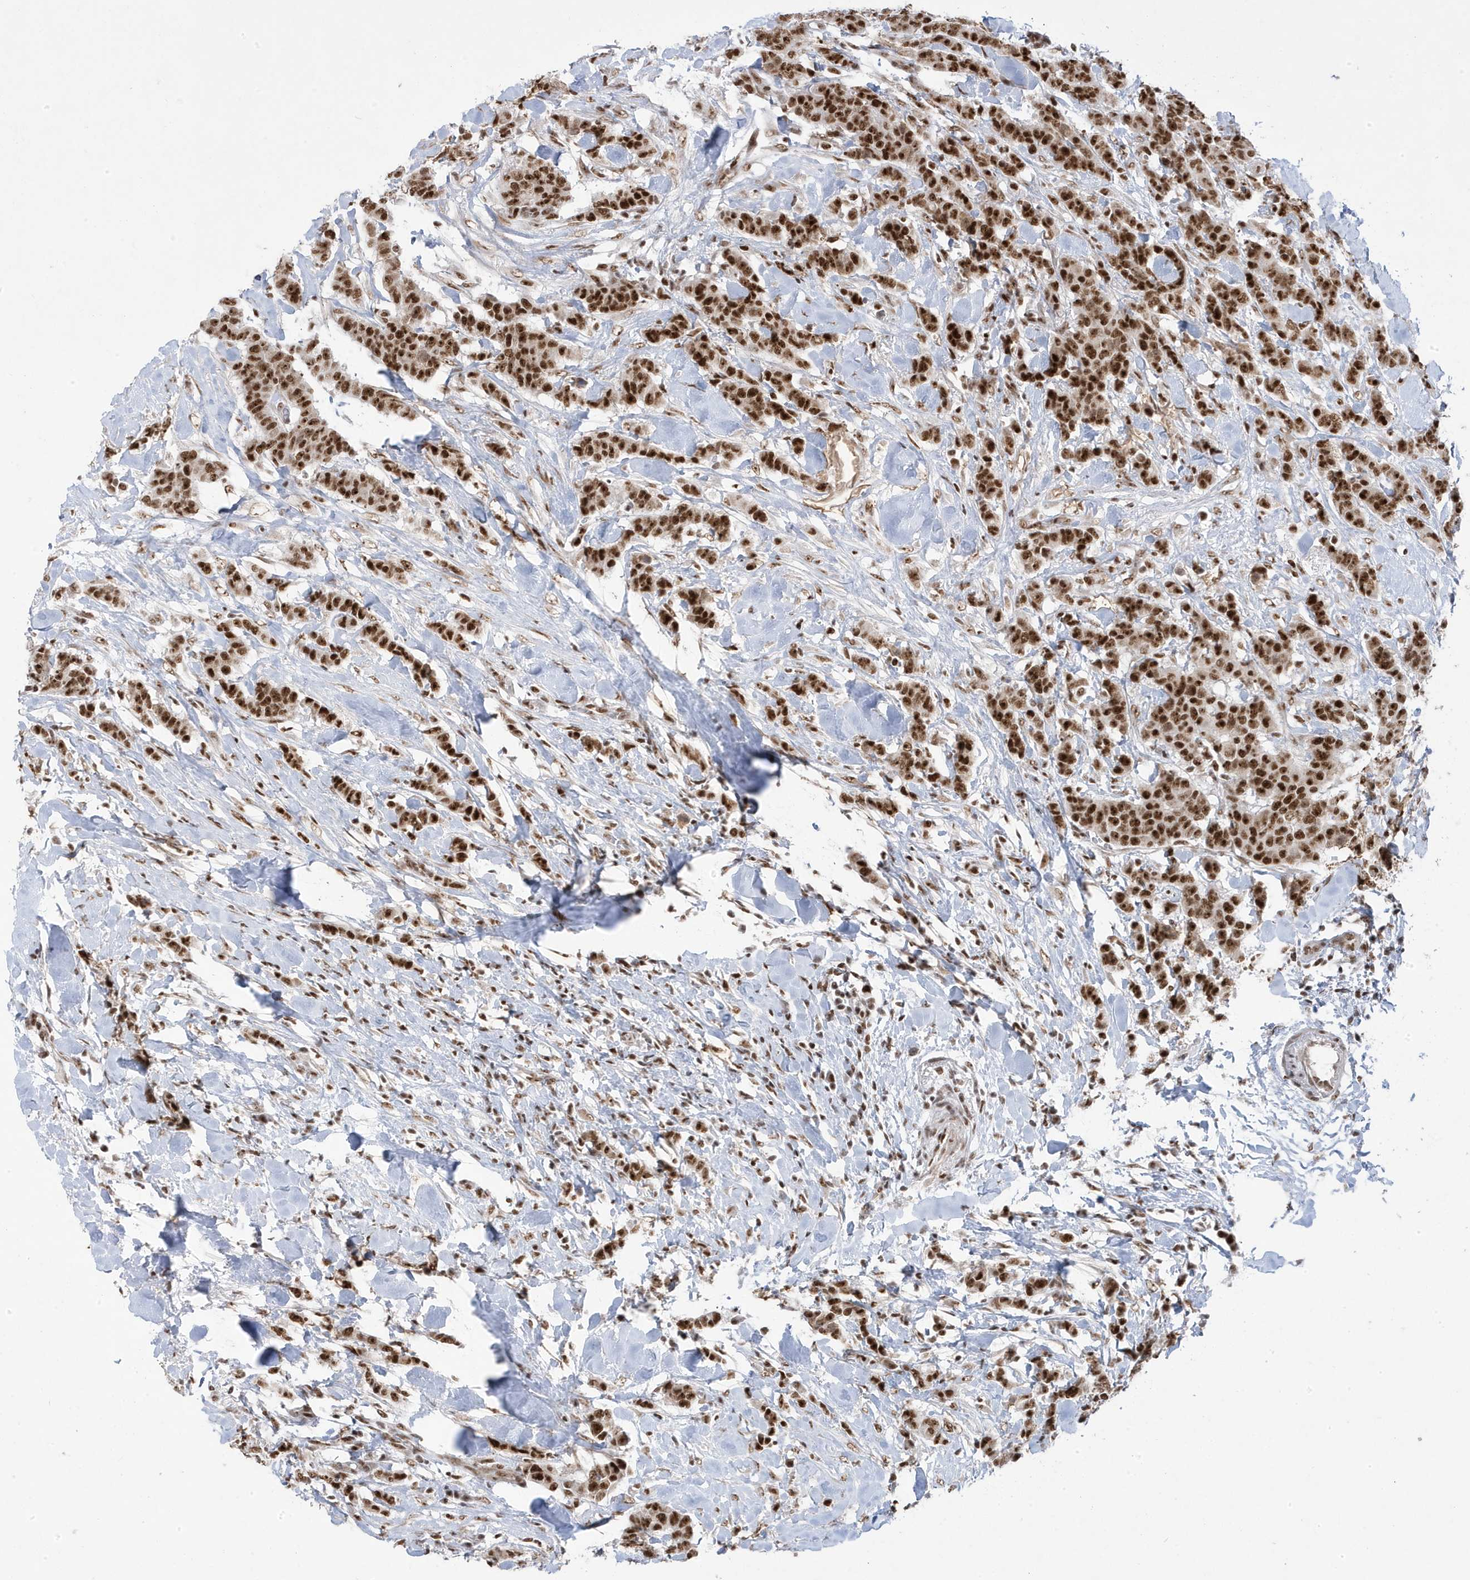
{"staining": {"intensity": "strong", "quantity": ">75%", "location": "nuclear"}, "tissue": "breast cancer", "cell_type": "Tumor cells", "image_type": "cancer", "snomed": [{"axis": "morphology", "description": "Duct carcinoma"}, {"axis": "topography", "description": "Breast"}], "caption": "Brown immunohistochemical staining in breast intraductal carcinoma shows strong nuclear expression in approximately >75% of tumor cells. Using DAB (3,3'-diaminobenzidine) (brown) and hematoxylin (blue) stains, captured at high magnification using brightfield microscopy.", "gene": "MTREX", "patient": {"sex": "female", "age": 40}}